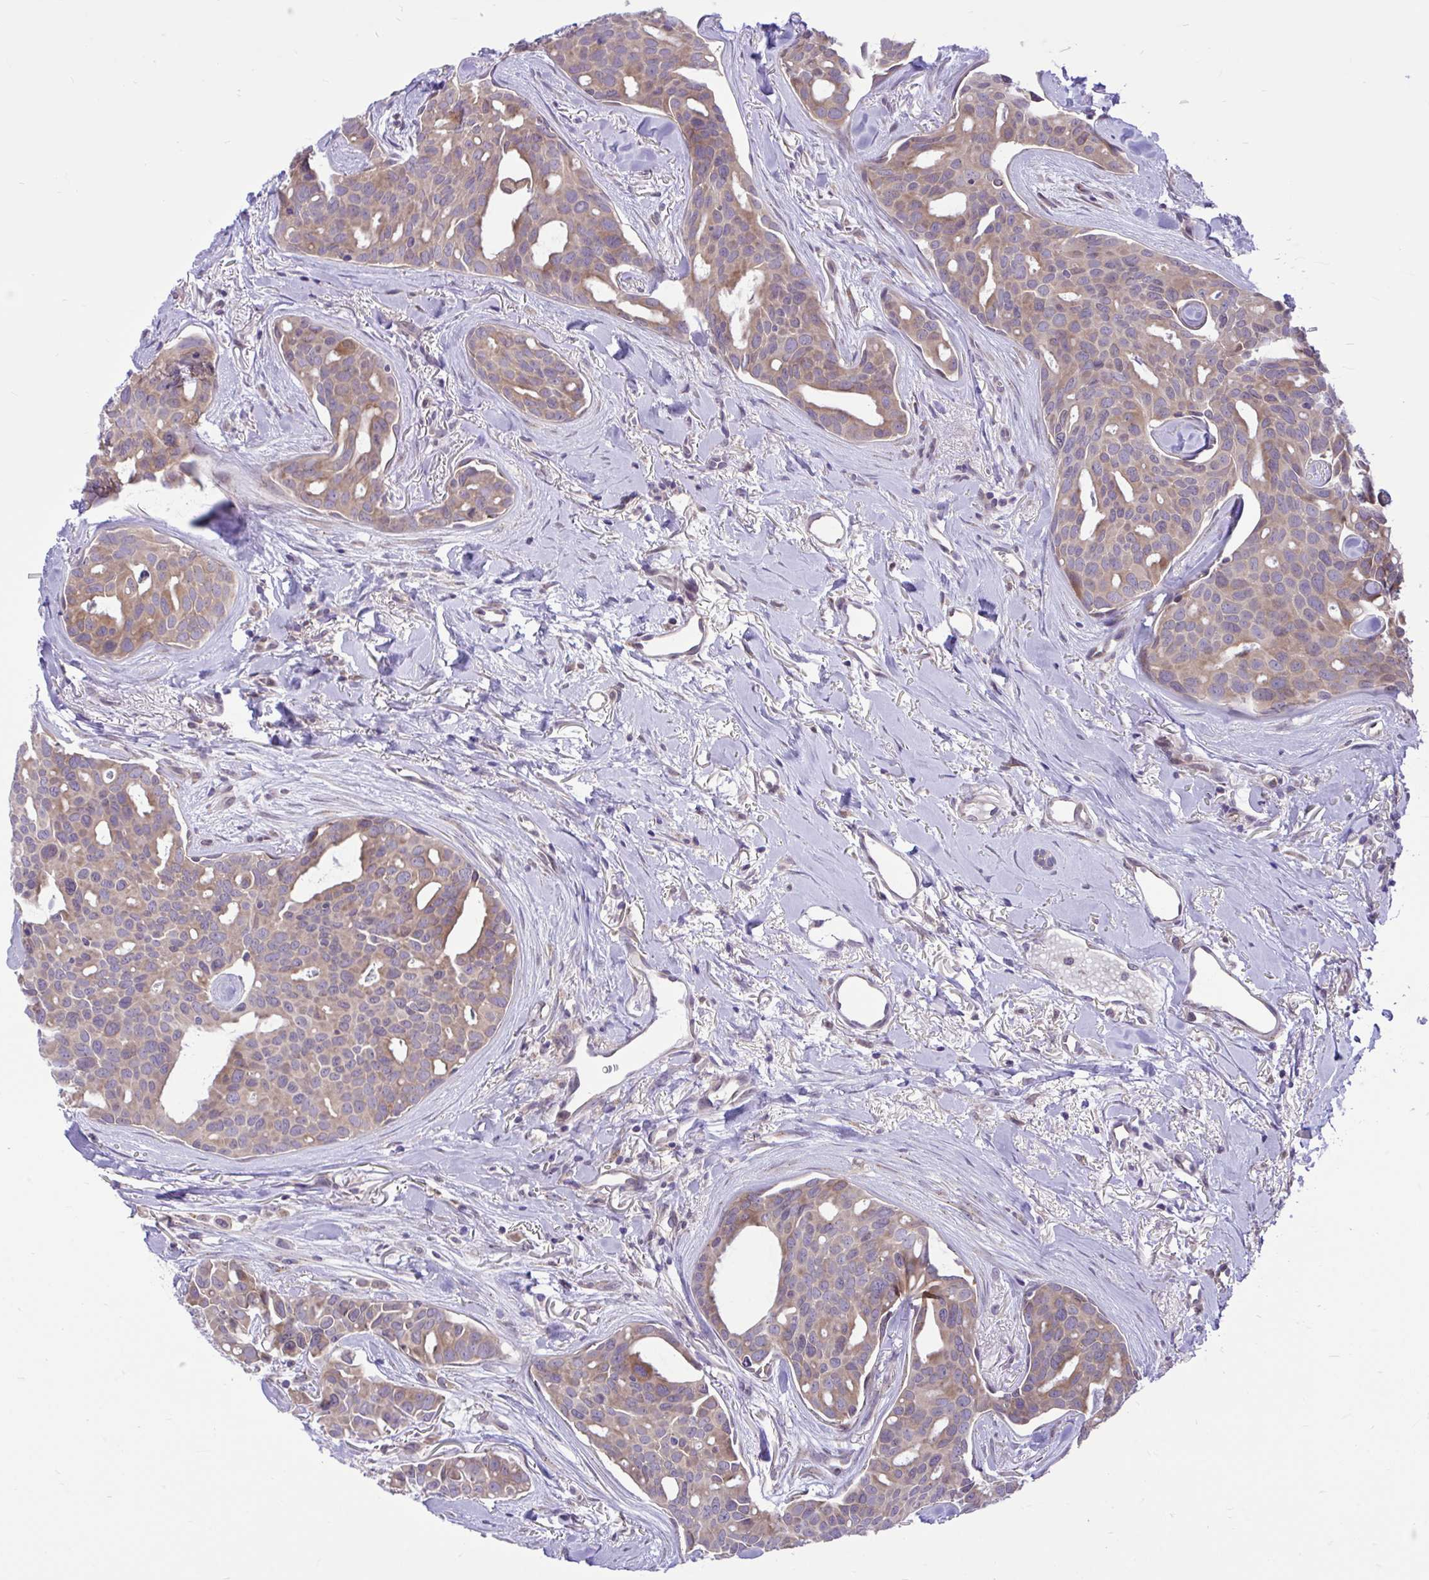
{"staining": {"intensity": "weak", "quantity": "25%-75%", "location": "cytoplasmic/membranous"}, "tissue": "breast cancer", "cell_type": "Tumor cells", "image_type": "cancer", "snomed": [{"axis": "morphology", "description": "Duct carcinoma"}, {"axis": "topography", "description": "Breast"}], "caption": "This is an image of immunohistochemistry (IHC) staining of breast cancer, which shows weak positivity in the cytoplasmic/membranous of tumor cells.", "gene": "CEACAM18", "patient": {"sex": "female", "age": 54}}